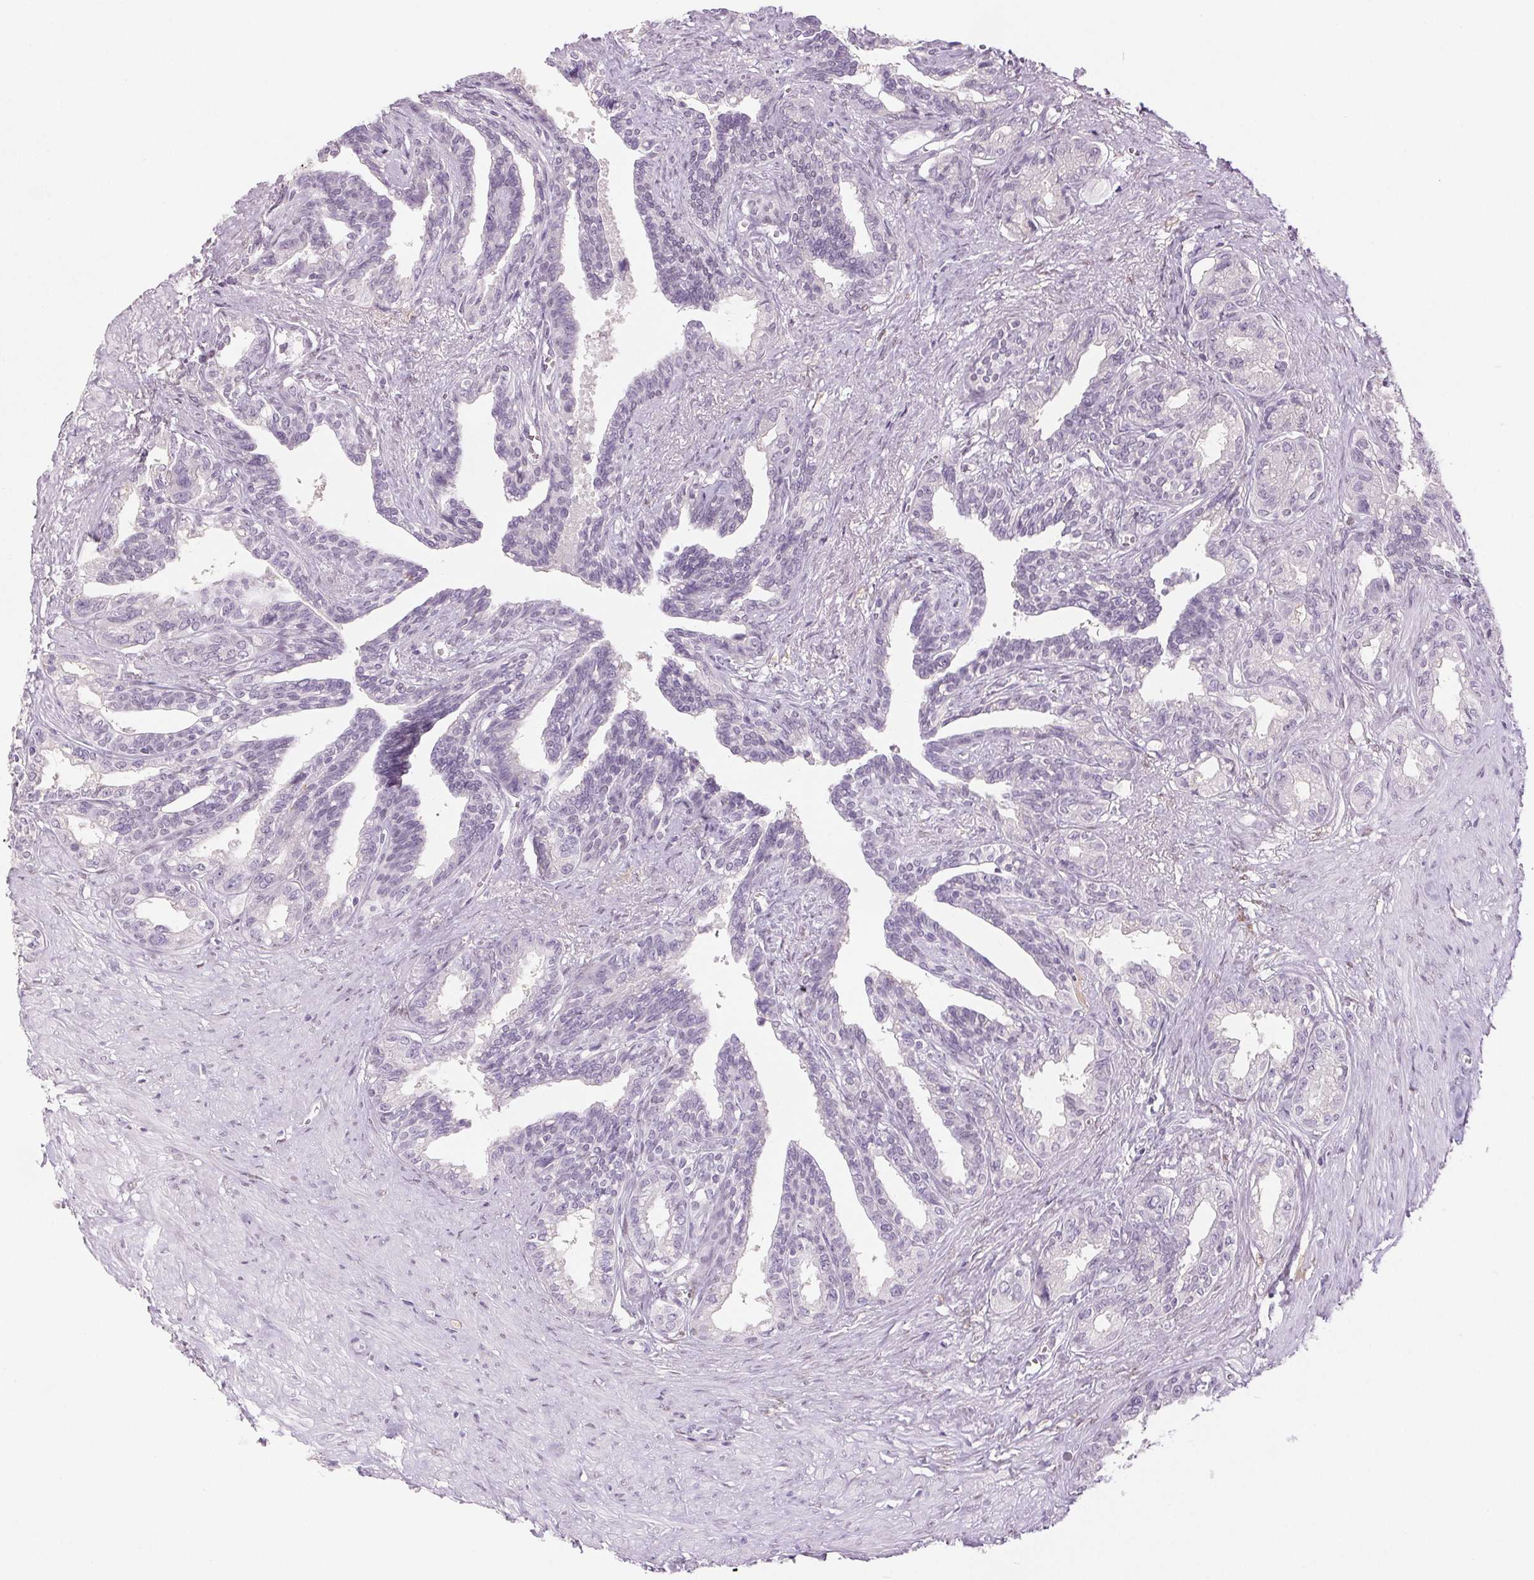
{"staining": {"intensity": "negative", "quantity": "none", "location": "none"}, "tissue": "seminal vesicle", "cell_type": "Glandular cells", "image_type": "normal", "snomed": [{"axis": "morphology", "description": "Normal tissue, NOS"}, {"axis": "morphology", "description": "Urothelial carcinoma, NOS"}, {"axis": "topography", "description": "Urinary bladder"}, {"axis": "topography", "description": "Seminal veicle"}], "caption": "Seminal vesicle stained for a protein using IHC demonstrates no staining glandular cells.", "gene": "DNAJC6", "patient": {"sex": "male", "age": 76}}